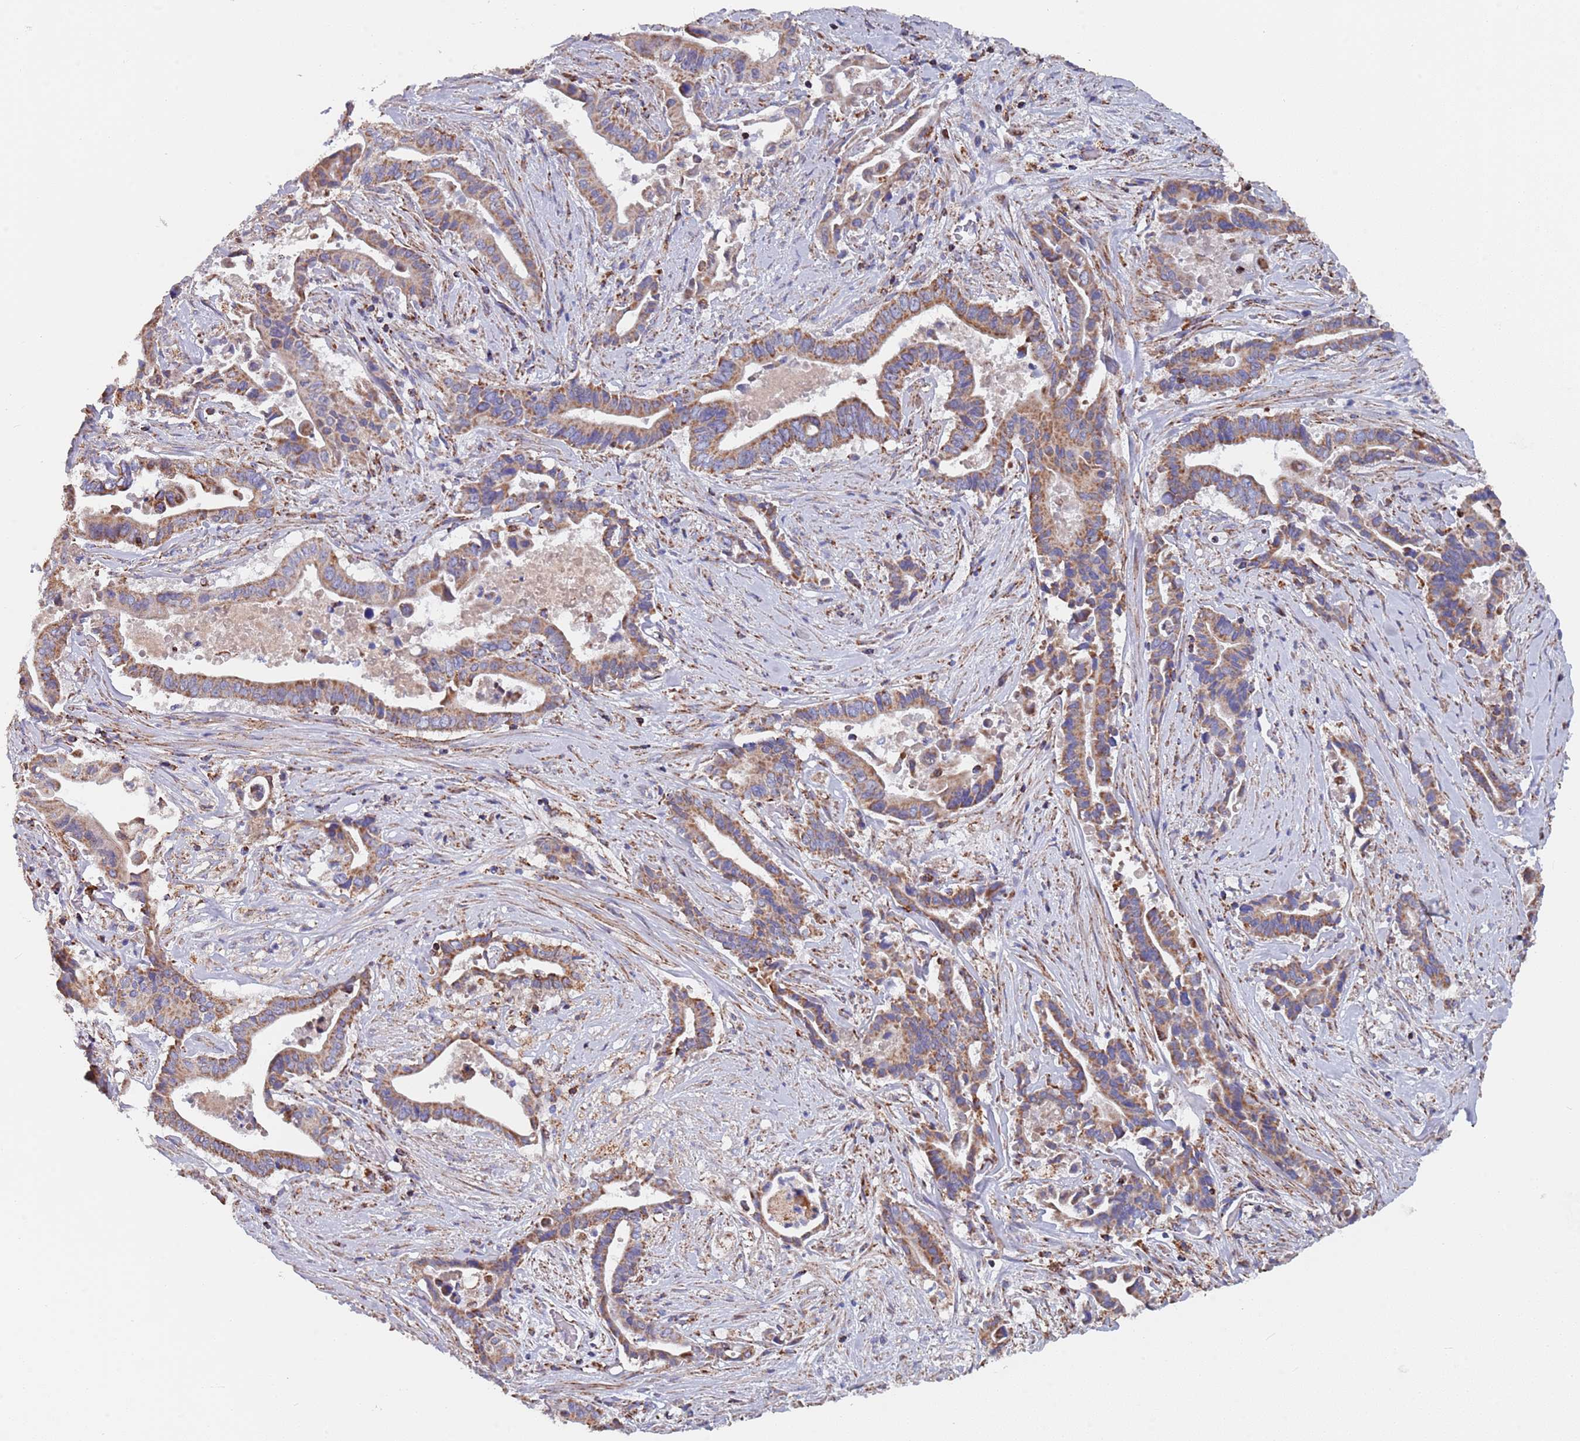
{"staining": {"intensity": "moderate", "quantity": ">75%", "location": "cytoplasmic/membranous"}, "tissue": "pancreatic cancer", "cell_type": "Tumor cells", "image_type": "cancer", "snomed": [{"axis": "morphology", "description": "Adenocarcinoma, NOS"}, {"axis": "topography", "description": "Pancreas"}], "caption": "Moderate cytoplasmic/membranous protein expression is present in approximately >75% of tumor cells in pancreatic adenocarcinoma. The protein of interest is shown in brown color, while the nuclei are stained blue.", "gene": "PGP", "patient": {"sex": "female", "age": 77}}